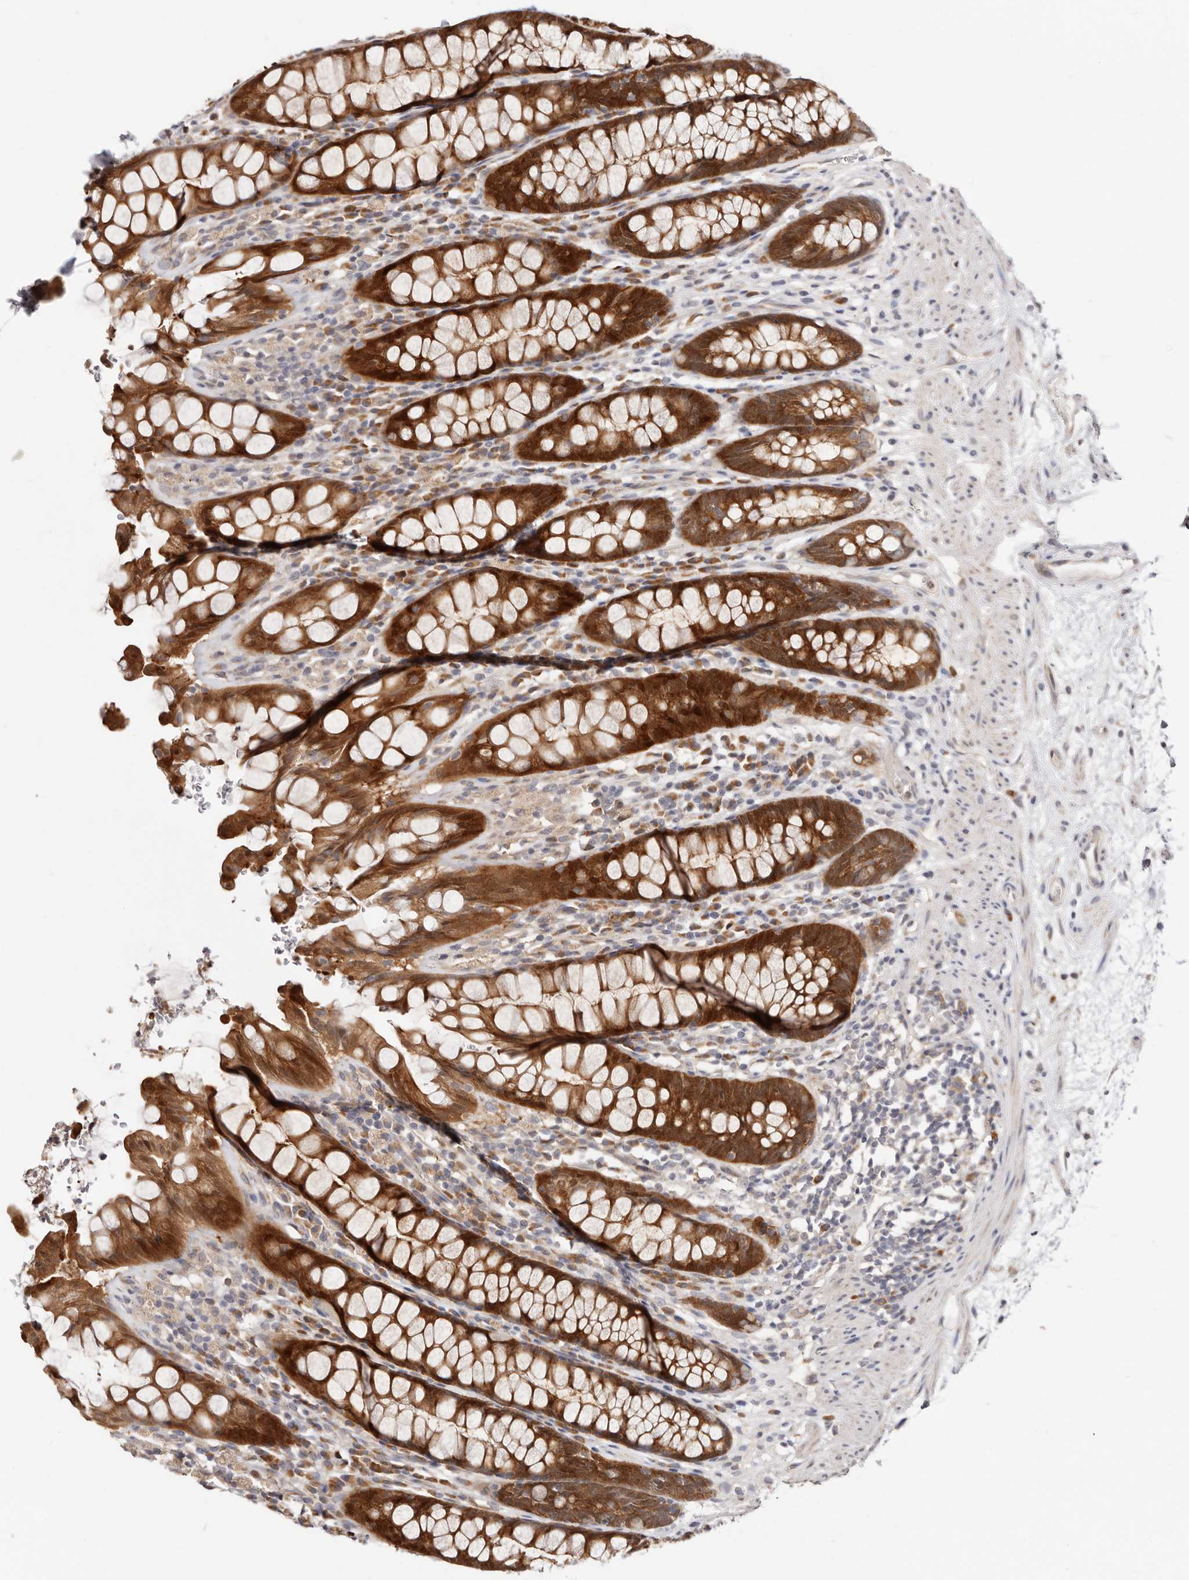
{"staining": {"intensity": "strong", "quantity": ">75%", "location": "cytoplasmic/membranous,nuclear"}, "tissue": "rectum", "cell_type": "Glandular cells", "image_type": "normal", "snomed": [{"axis": "morphology", "description": "Normal tissue, NOS"}, {"axis": "topography", "description": "Rectum"}], "caption": "IHC (DAB (3,3'-diaminobenzidine)) staining of benign rectum shows strong cytoplasmic/membranous,nuclear protein expression in about >75% of glandular cells. Using DAB (brown) and hematoxylin (blue) stains, captured at high magnification using brightfield microscopy.", "gene": "BCL2L15", "patient": {"sex": "male", "age": 64}}